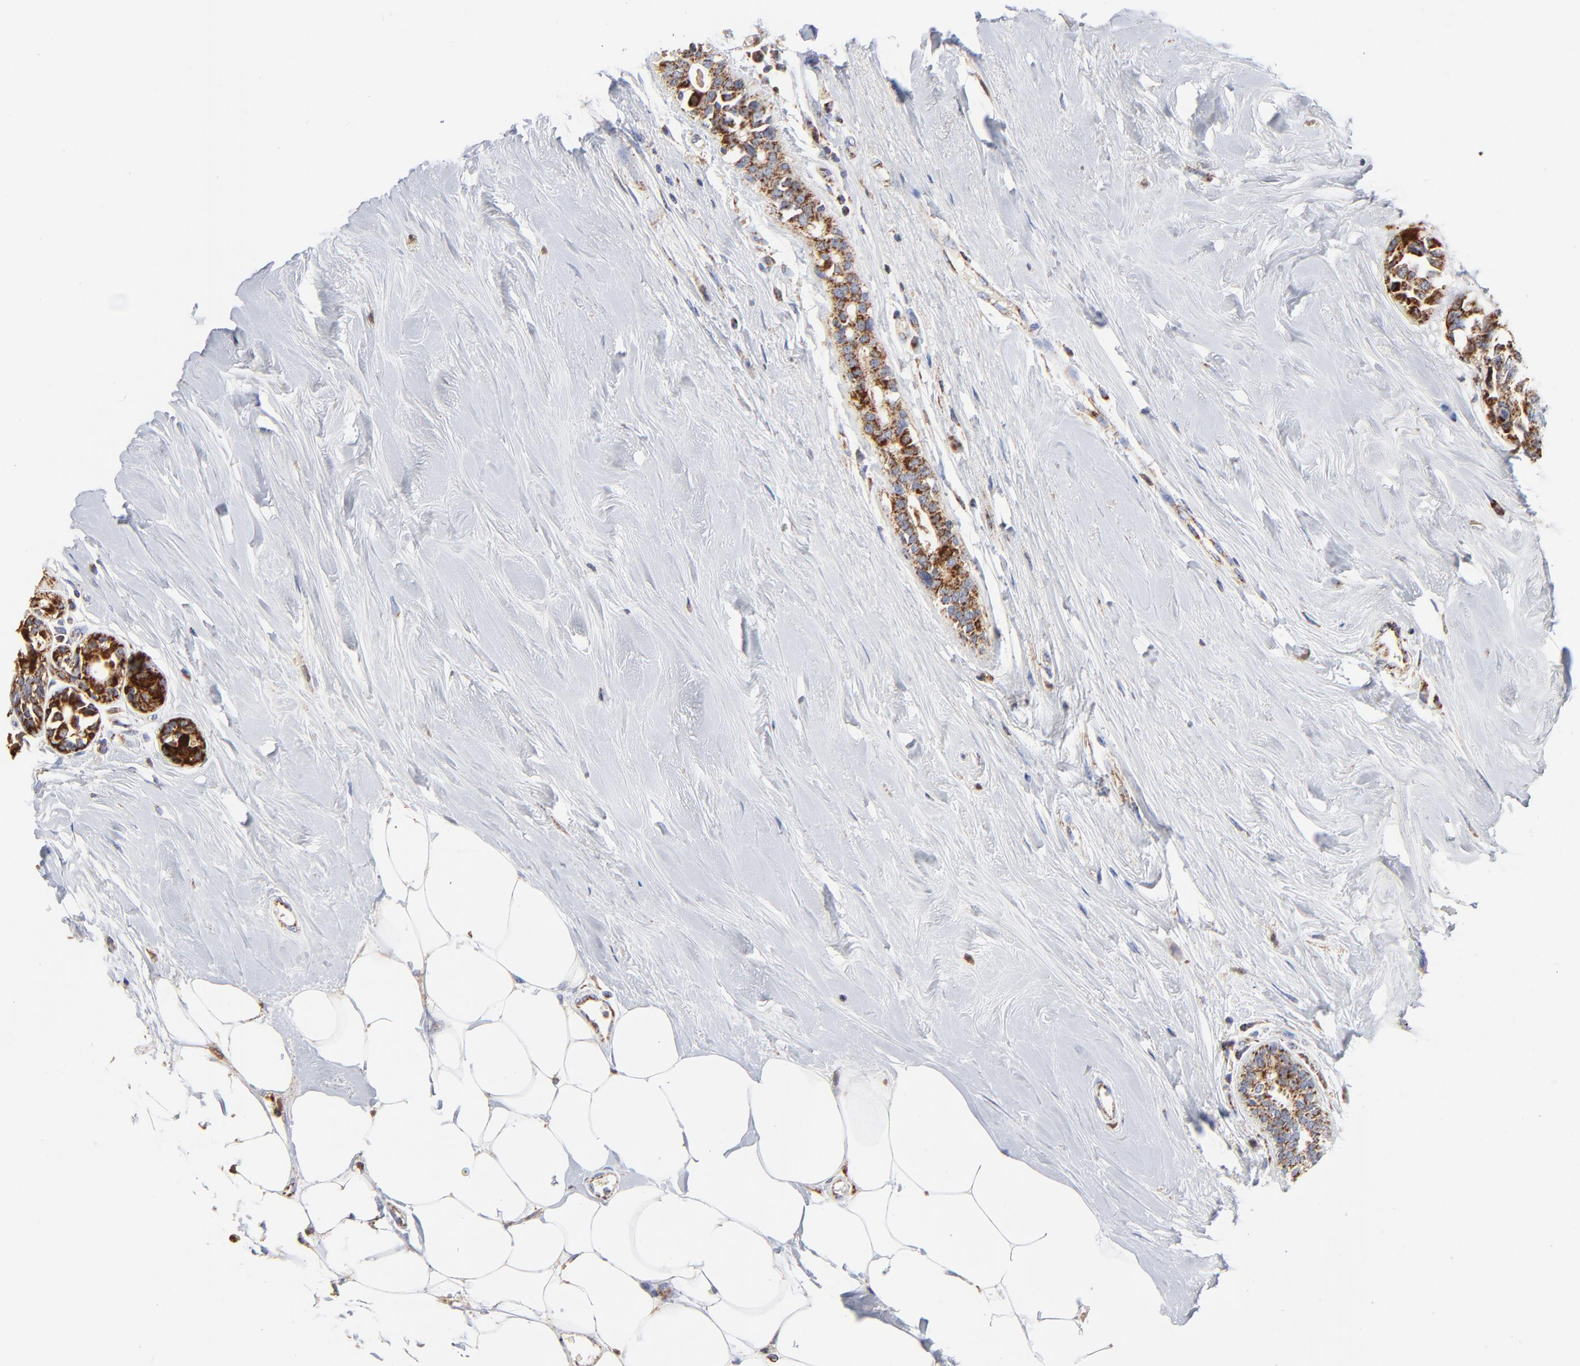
{"staining": {"intensity": "strong", "quantity": ">75%", "location": "cytoplasmic/membranous"}, "tissue": "breast cancer", "cell_type": "Tumor cells", "image_type": "cancer", "snomed": [{"axis": "morphology", "description": "Duct carcinoma"}, {"axis": "topography", "description": "Breast"}], "caption": "This histopathology image exhibits immunohistochemistry (IHC) staining of breast cancer (infiltrating ductal carcinoma), with high strong cytoplasmic/membranous staining in about >75% of tumor cells.", "gene": "DIABLO", "patient": {"sex": "female", "age": 51}}